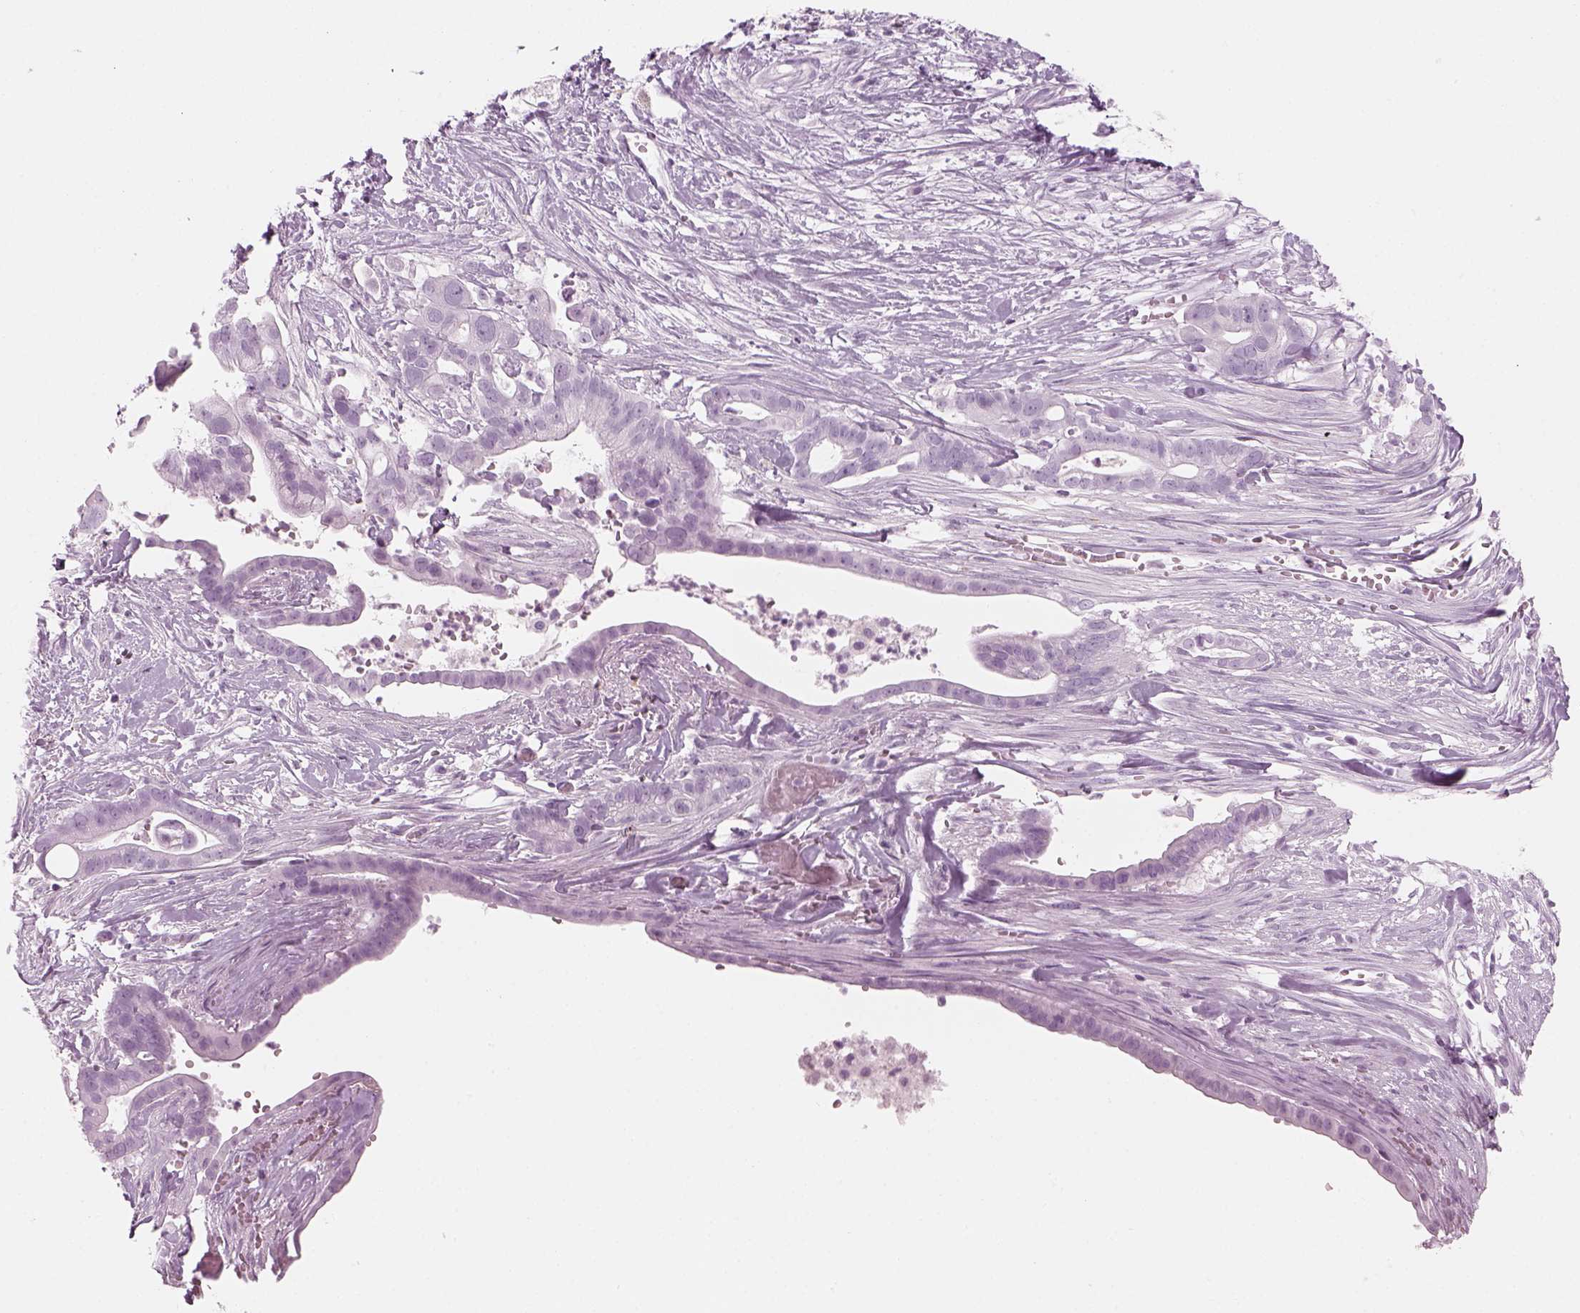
{"staining": {"intensity": "negative", "quantity": "none", "location": "none"}, "tissue": "pancreatic cancer", "cell_type": "Tumor cells", "image_type": "cancer", "snomed": [{"axis": "morphology", "description": "Adenocarcinoma, NOS"}, {"axis": "topography", "description": "Pancreas"}], "caption": "Tumor cells are negative for protein expression in human pancreatic adenocarcinoma. (DAB immunohistochemistry (IHC) with hematoxylin counter stain).", "gene": "SAG", "patient": {"sex": "male", "age": 61}}